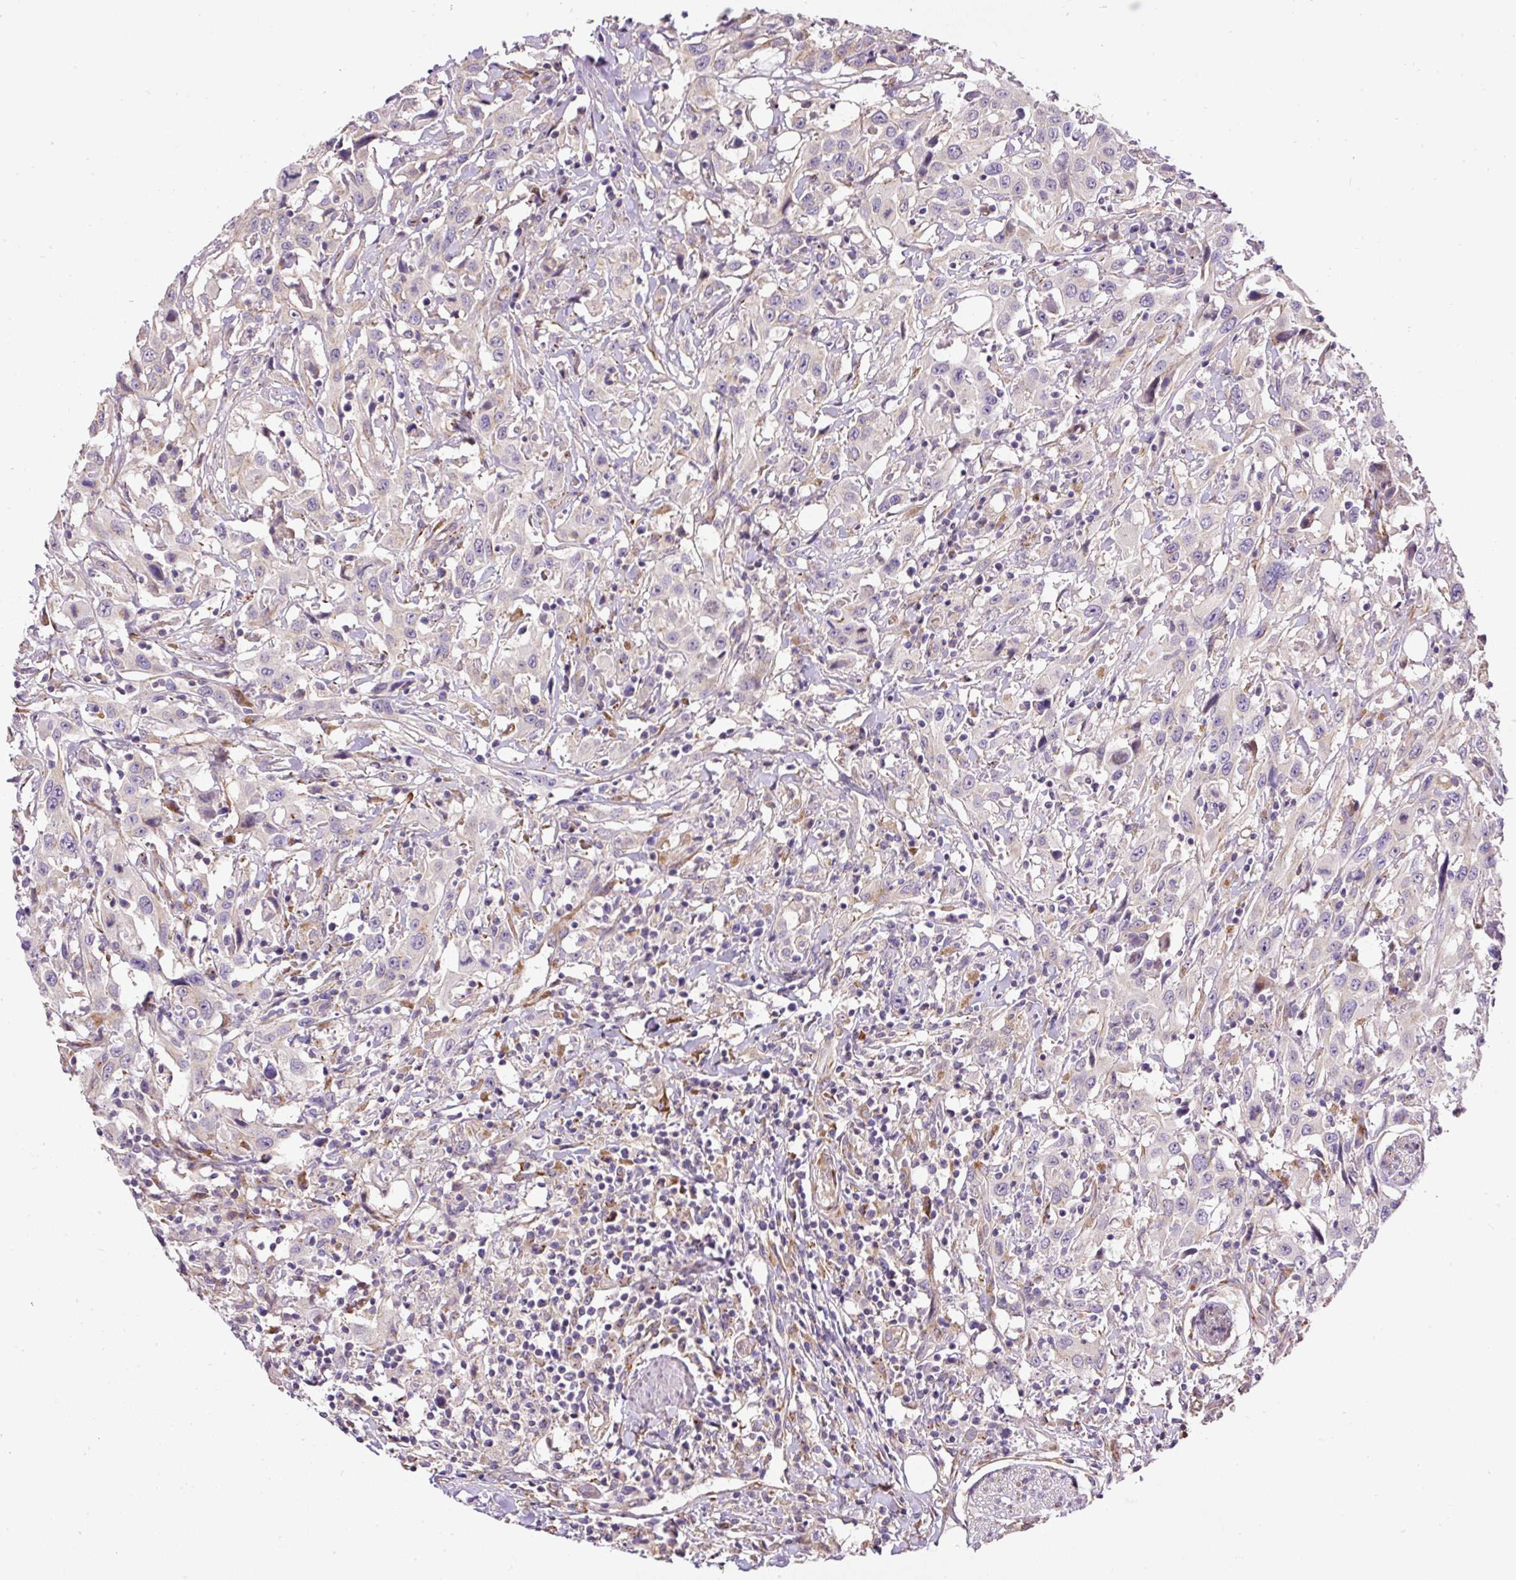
{"staining": {"intensity": "negative", "quantity": "none", "location": "none"}, "tissue": "urothelial cancer", "cell_type": "Tumor cells", "image_type": "cancer", "snomed": [{"axis": "morphology", "description": "Urothelial carcinoma, High grade"}, {"axis": "topography", "description": "Urinary bladder"}], "caption": "Image shows no protein staining in tumor cells of urothelial carcinoma (high-grade) tissue. Nuclei are stained in blue.", "gene": "RNF170", "patient": {"sex": "male", "age": 61}}